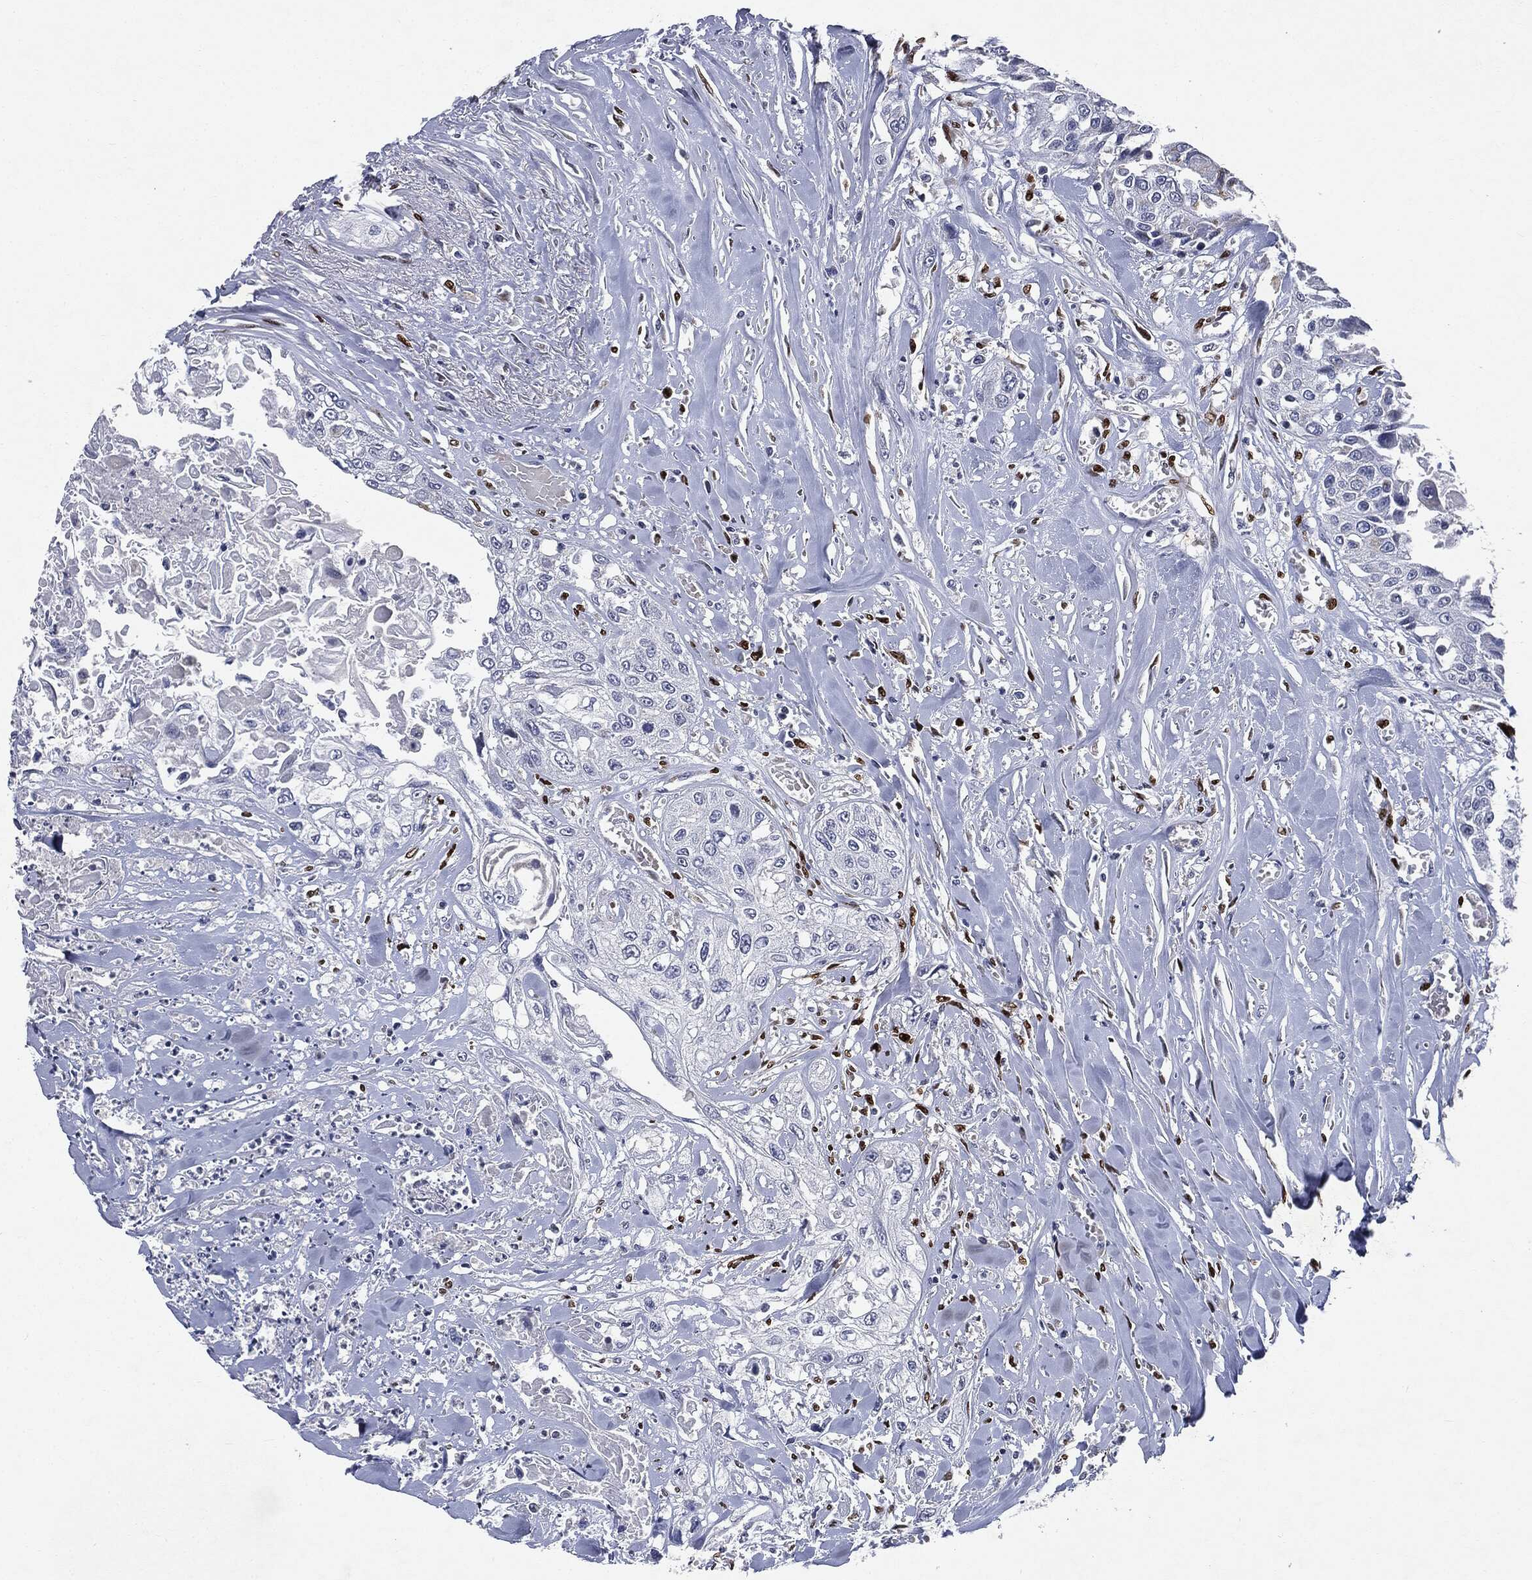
{"staining": {"intensity": "negative", "quantity": "none", "location": "none"}, "tissue": "head and neck cancer", "cell_type": "Tumor cells", "image_type": "cancer", "snomed": [{"axis": "morphology", "description": "Normal tissue, NOS"}, {"axis": "morphology", "description": "Squamous cell carcinoma, NOS"}, {"axis": "topography", "description": "Oral tissue"}, {"axis": "topography", "description": "Peripheral nerve tissue"}, {"axis": "topography", "description": "Head-Neck"}], "caption": "Immunohistochemical staining of head and neck squamous cell carcinoma displays no significant positivity in tumor cells.", "gene": "CASD1", "patient": {"sex": "female", "age": 59}}